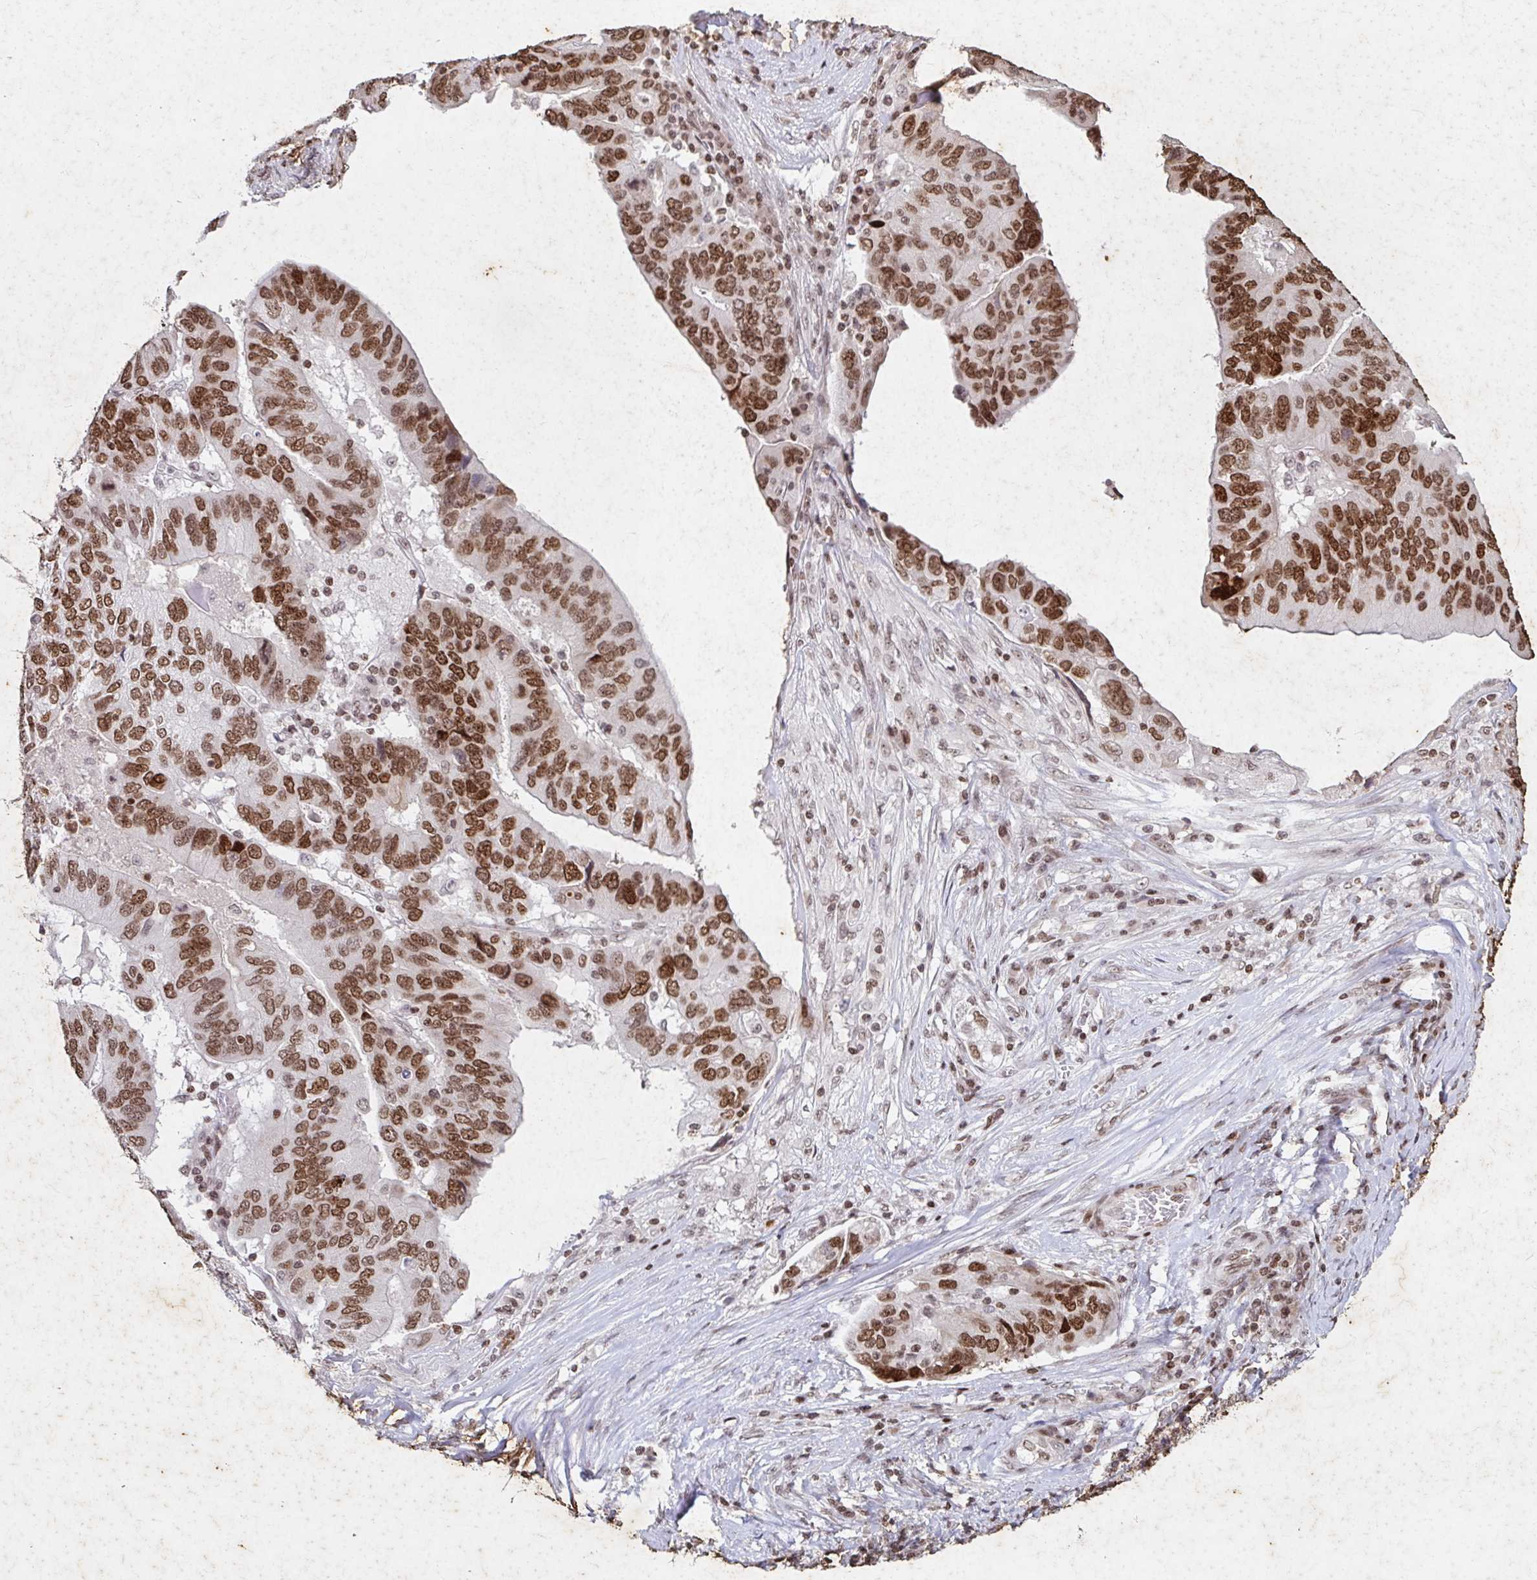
{"staining": {"intensity": "strong", "quantity": ">75%", "location": "nuclear"}, "tissue": "ovarian cancer", "cell_type": "Tumor cells", "image_type": "cancer", "snomed": [{"axis": "morphology", "description": "Cystadenocarcinoma, serous, NOS"}, {"axis": "topography", "description": "Ovary"}], "caption": "This is a photomicrograph of IHC staining of ovarian serous cystadenocarcinoma, which shows strong expression in the nuclear of tumor cells.", "gene": "C19orf53", "patient": {"sex": "female", "age": 79}}